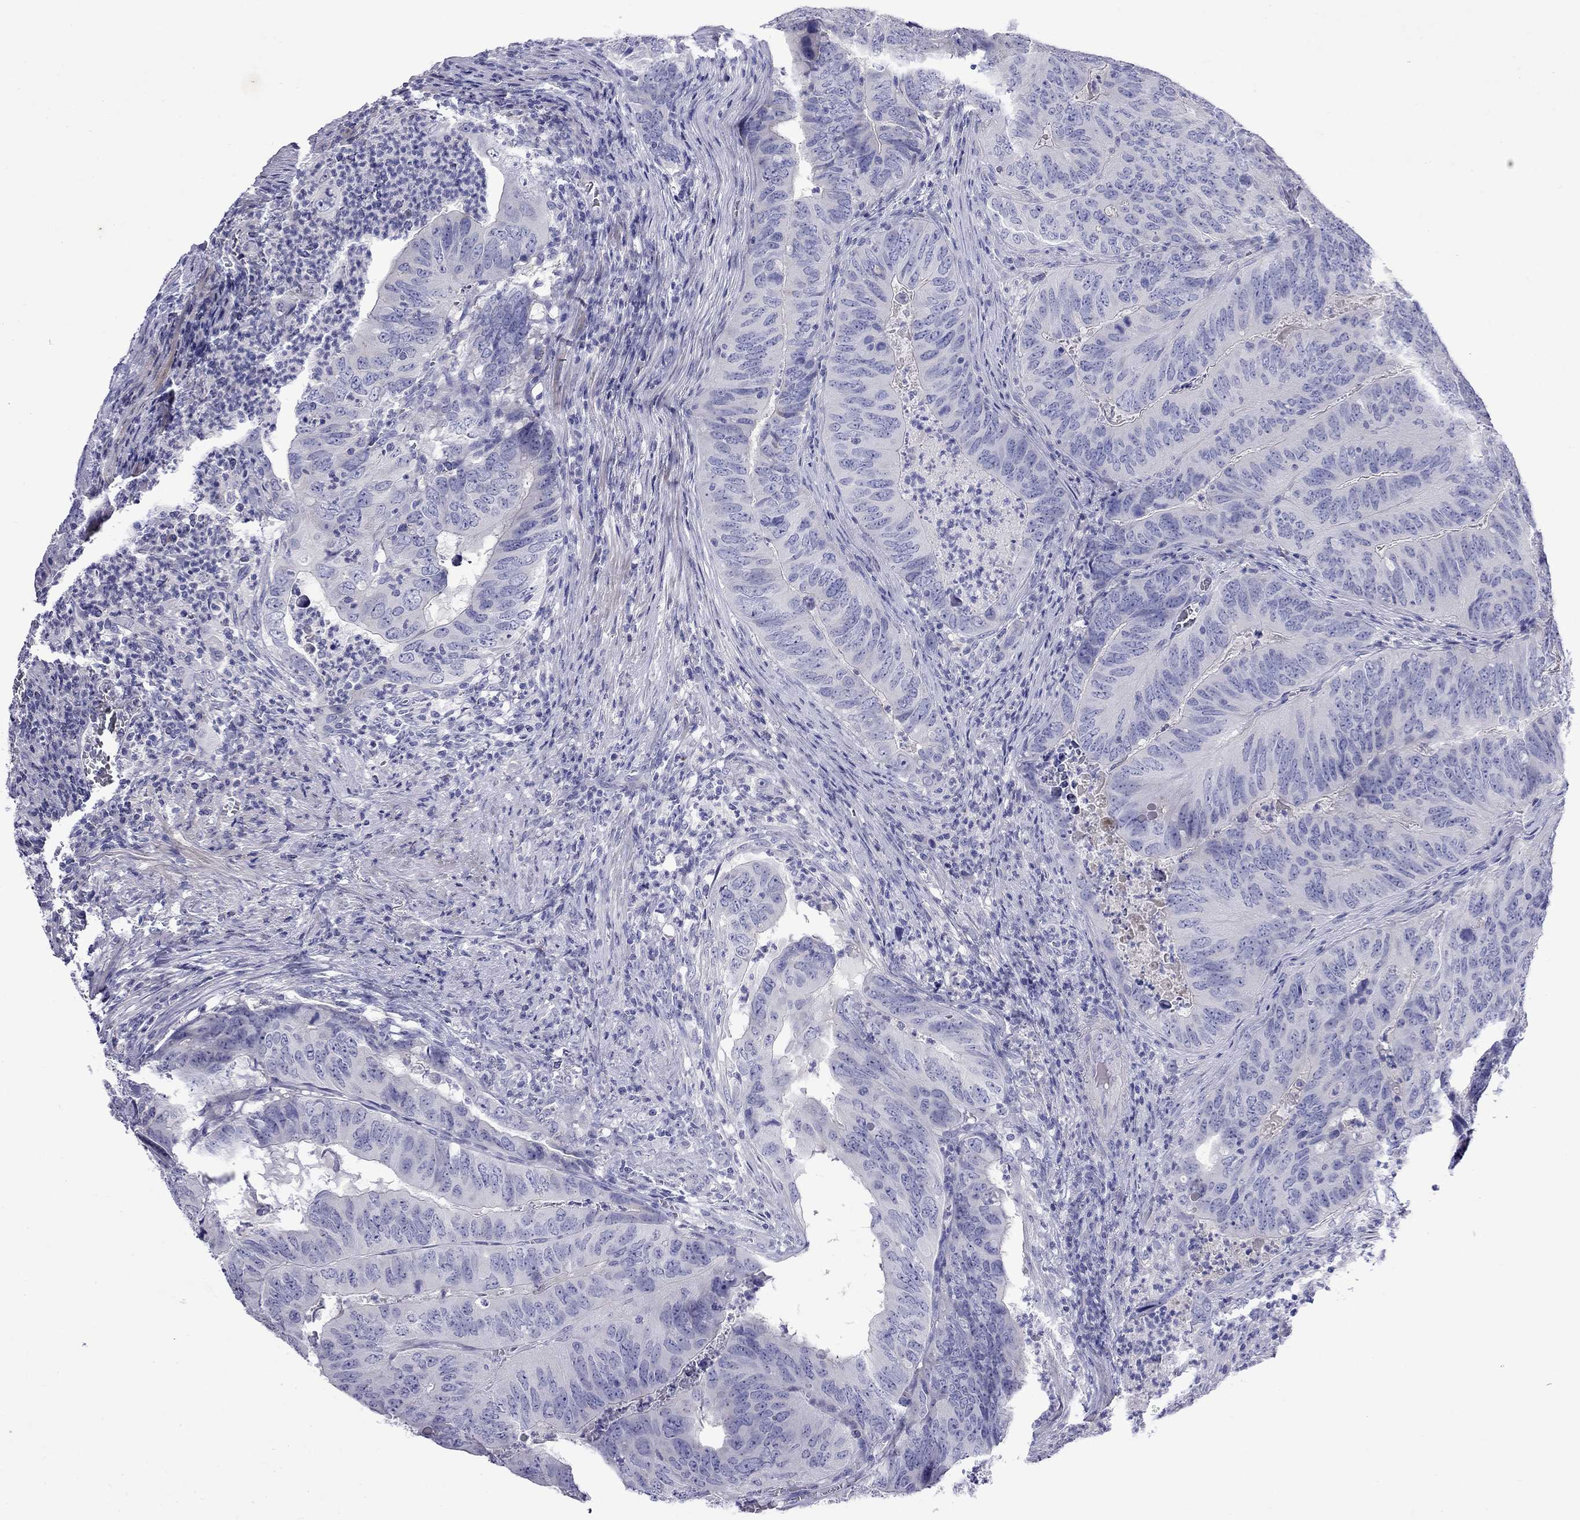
{"staining": {"intensity": "negative", "quantity": "none", "location": "none"}, "tissue": "colorectal cancer", "cell_type": "Tumor cells", "image_type": "cancer", "snomed": [{"axis": "morphology", "description": "Adenocarcinoma, NOS"}, {"axis": "topography", "description": "Colon"}], "caption": "This is a photomicrograph of immunohistochemistry staining of adenocarcinoma (colorectal), which shows no expression in tumor cells. (Stains: DAB (3,3'-diaminobenzidine) immunohistochemistry with hematoxylin counter stain, Microscopy: brightfield microscopy at high magnification).", "gene": "GNAT3", "patient": {"sex": "male", "age": 79}}